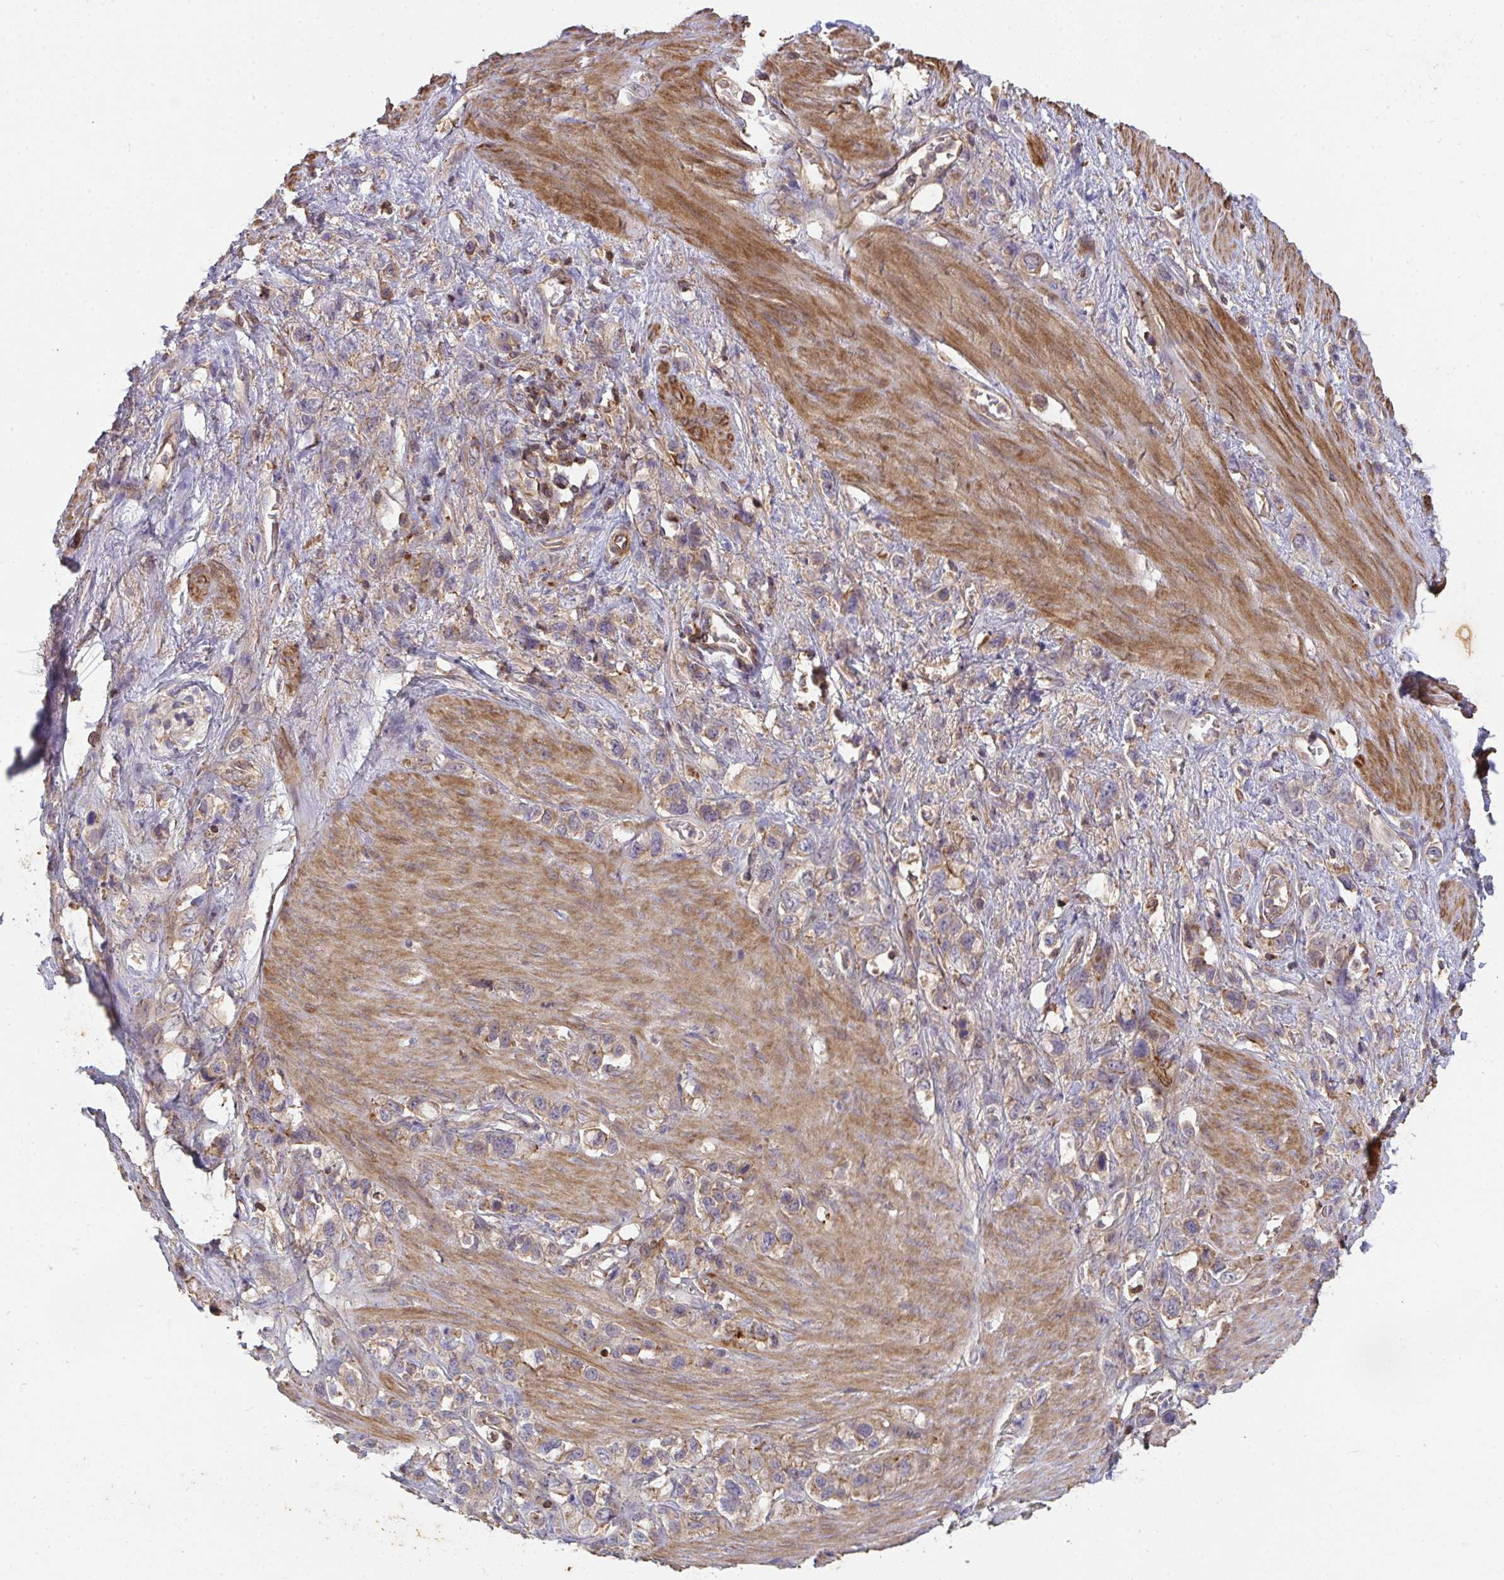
{"staining": {"intensity": "weak", "quantity": "25%-75%", "location": "cytoplasmic/membranous"}, "tissue": "stomach cancer", "cell_type": "Tumor cells", "image_type": "cancer", "snomed": [{"axis": "morphology", "description": "Adenocarcinoma, NOS"}, {"axis": "topography", "description": "Stomach"}], "caption": "Adenocarcinoma (stomach) stained with DAB immunohistochemistry (IHC) reveals low levels of weak cytoplasmic/membranous expression in approximately 25%-75% of tumor cells. The protein is shown in brown color, while the nuclei are stained blue.", "gene": "TNMD", "patient": {"sex": "female", "age": 65}}